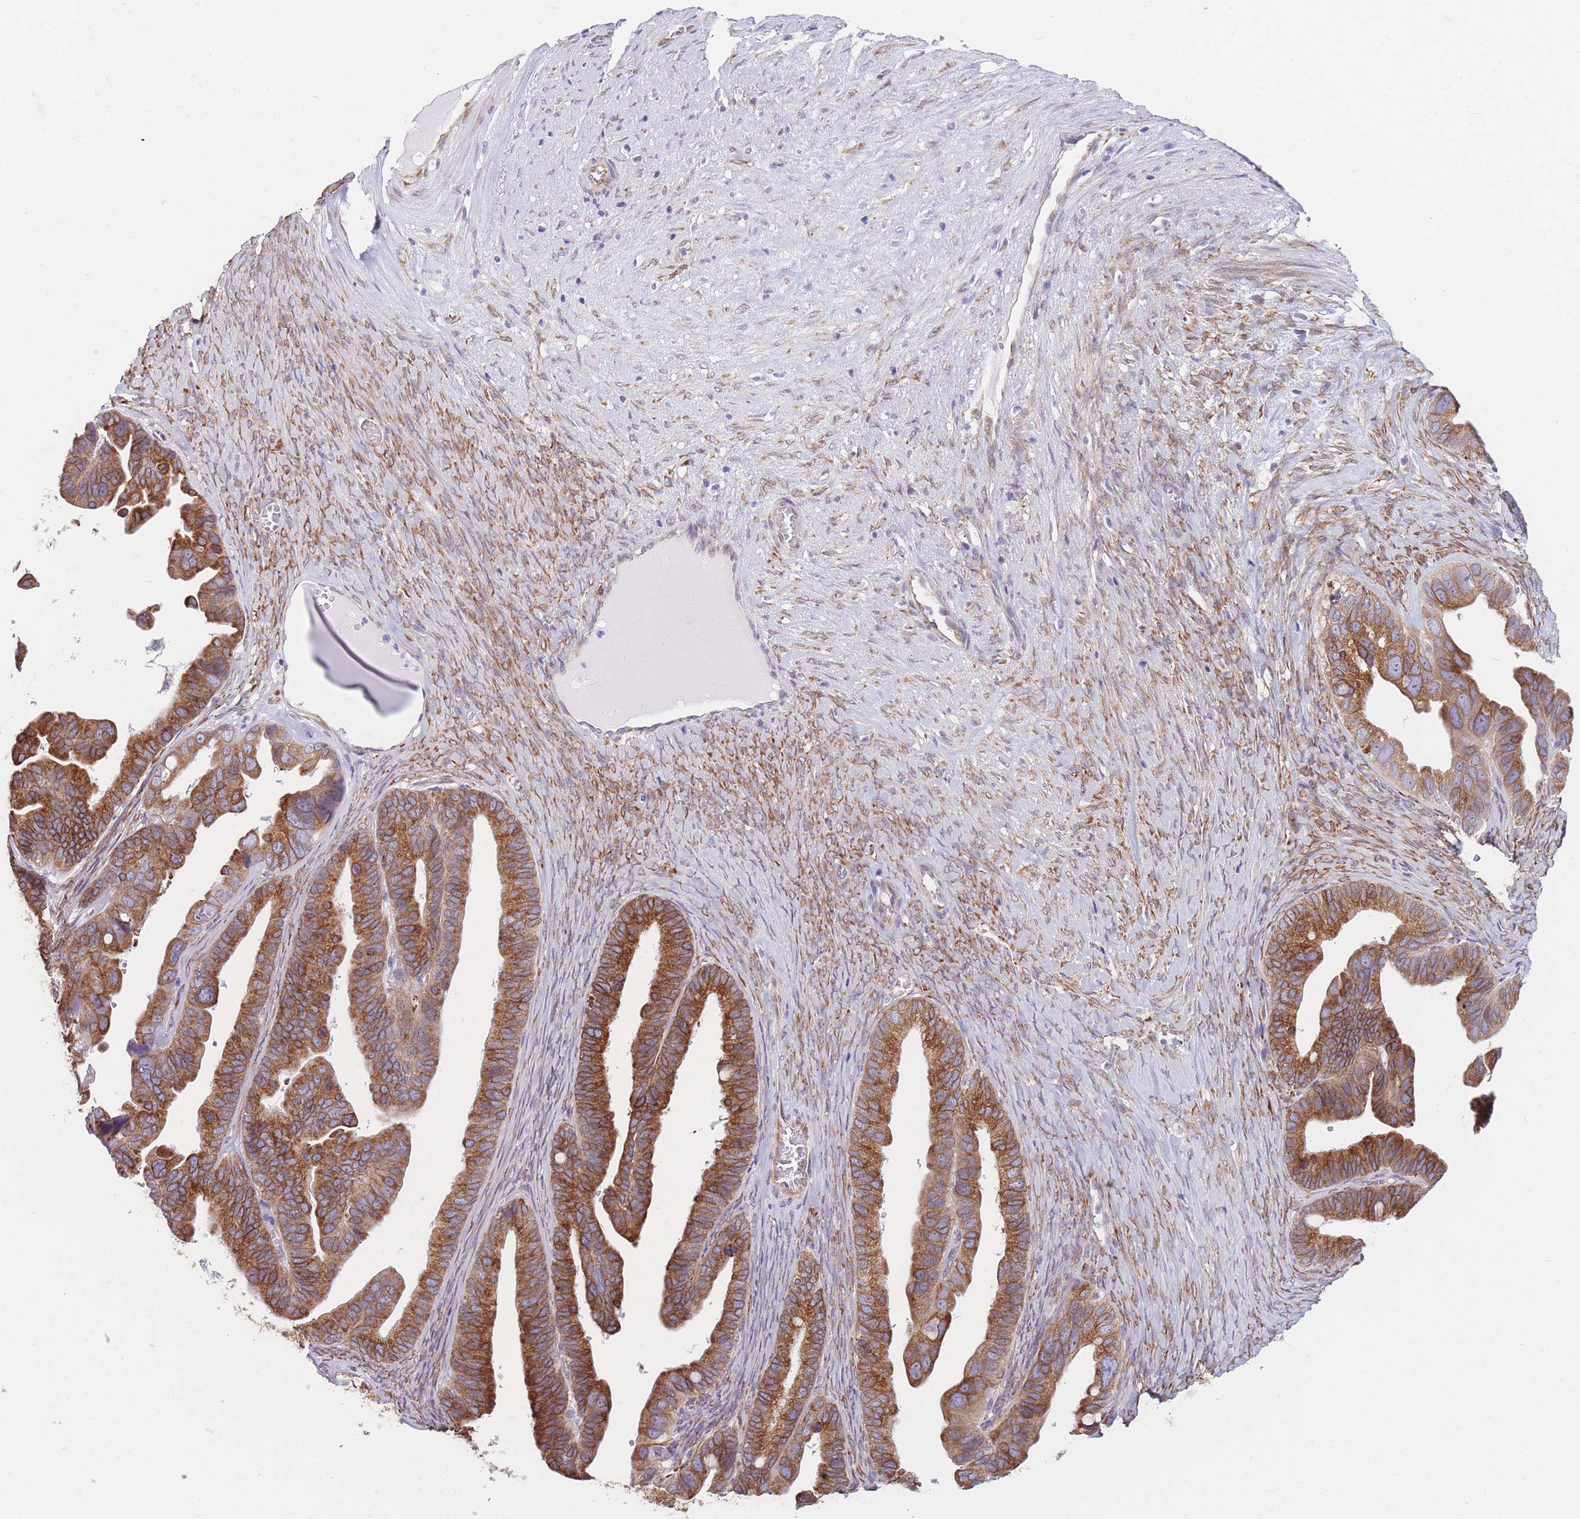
{"staining": {"intensity": "strong", "quantity": ">75%", "location": "cytoplasmic/membranous"}, "tissue": "ovarian cancer", "cell_type": "Tumor cells", "image_type": "cancer", "snomed": [{"axis": "morphology", "description": "Cystadenocarcinoma, serous, NOS"}, {"axis": "topography", "description": "Ovary"}], "caption": "DAB (3,3'-diaminobenzidine) immunohistochemical staining of human ovarian cancer (serous cystadenocarcinoma) shows strong cytoplasmic/membranous protein expression in approximately >75% of tumor cells.", "gene": "AK9", "patient": {"sex": "female", "age": 56}}